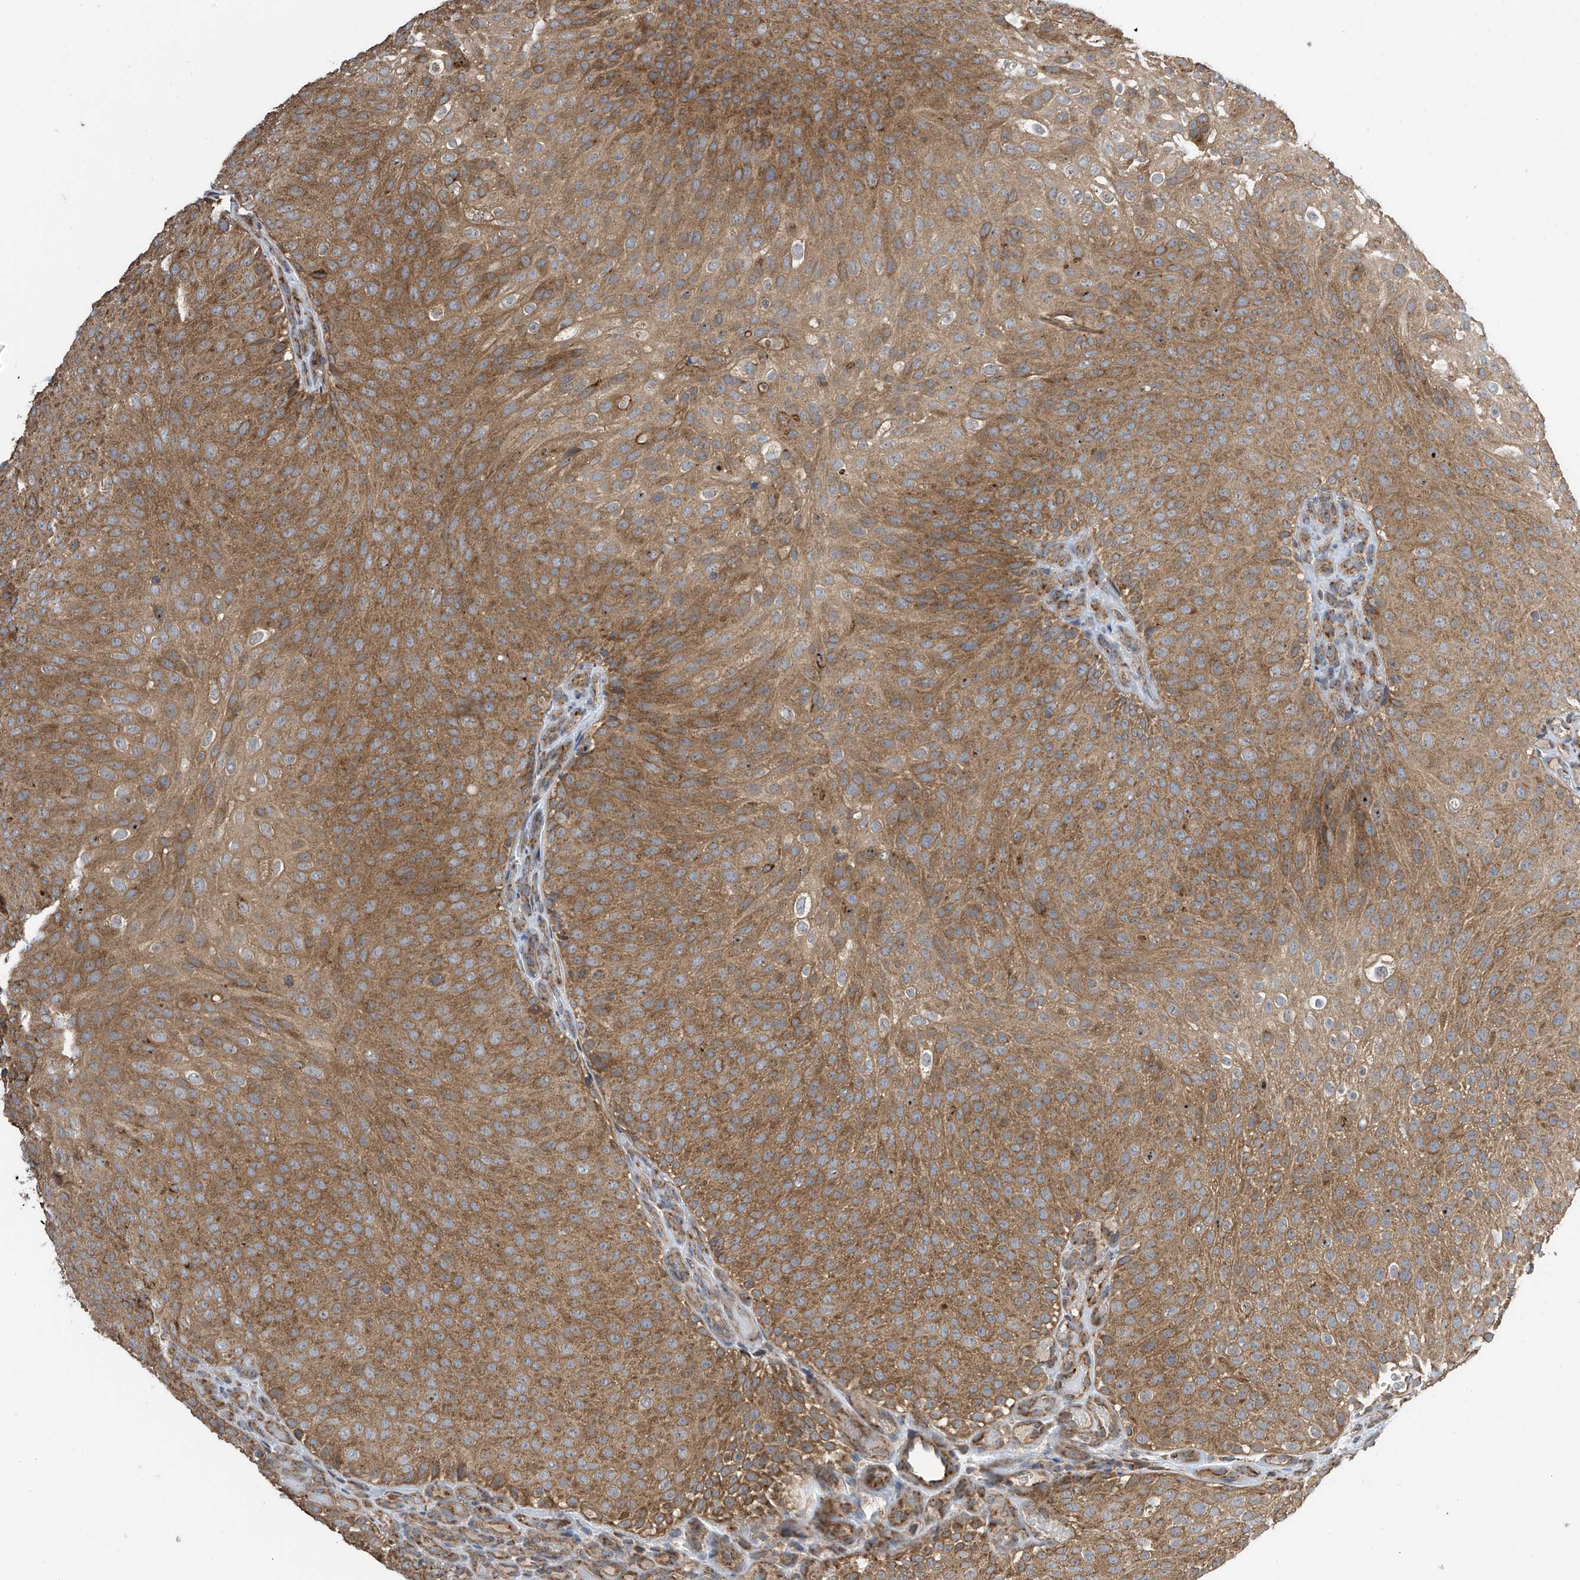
{"staining": {"intensity": "moderate", "quantity": ">75%", "location": "cytoplasmic/membranous"}, "tissue": "urothelial cancer", "cell_type": "Tumor cells", "image_type": "cancer", "snomed": [{"axis": "morphology", "description": "Urothelial carcinoma, Low grade"}, {"axis": "topography", "description": "Urinary bladder"}], "caption": "The photomicrograph demonstrates immunohistochemical staining of urothelial cancer. There is moderate cytoplasmic/membranous staining is present in about >75% of tumor cells.", "gene": "PNPT1", "patient": {"sex": "male", "age": 78}}